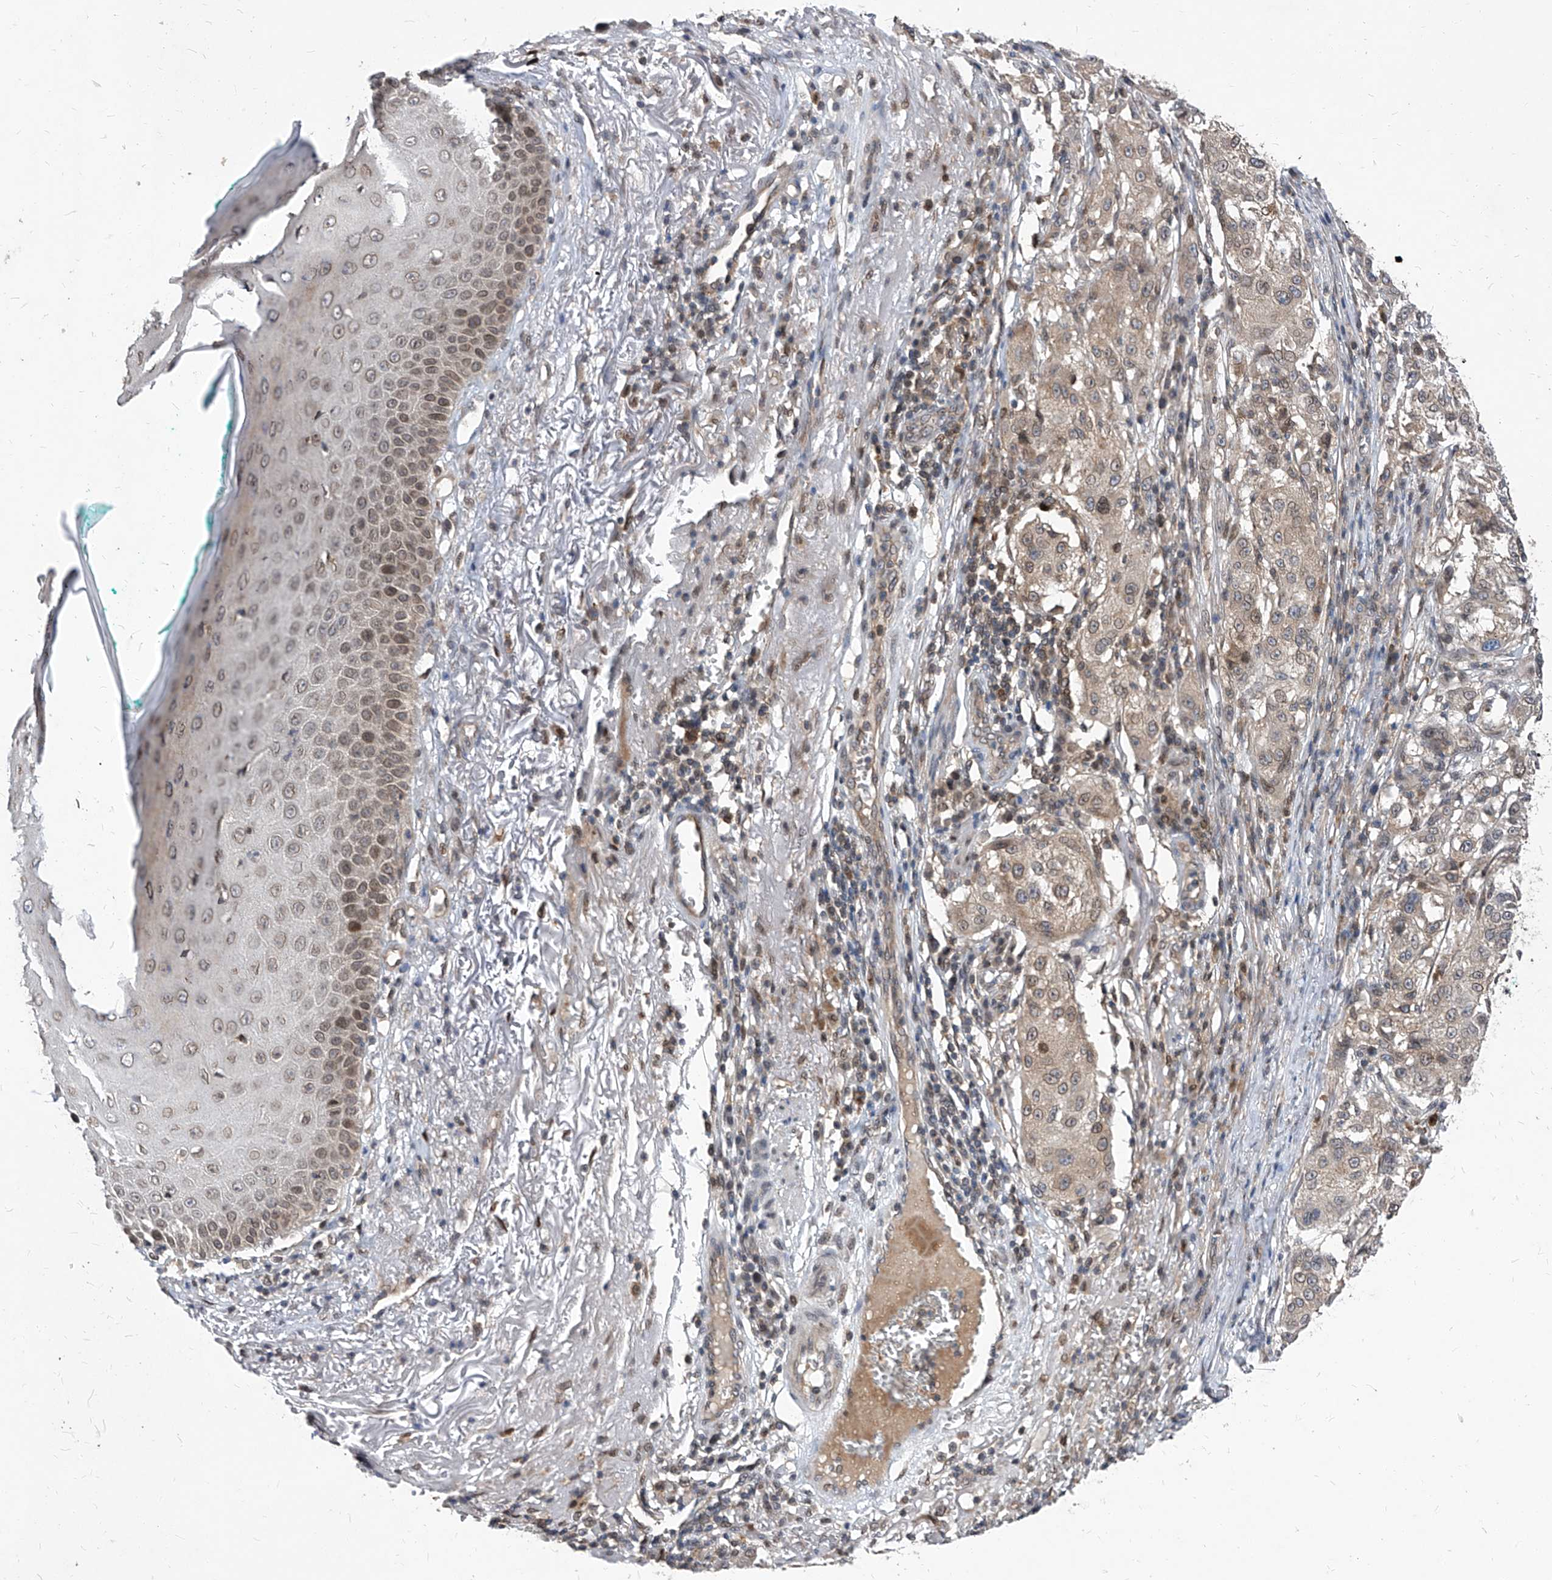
{"staining": {"intensity": "weak", "quantity": ">75%", "location": "cytoplasmic/membranous,nuclear"}, "tissue": "melanoma", "cell_type": "Tumor cells", "image_type": "cancer", "snomed": [{"axis": "morphology", "description": "Necrosis, NOS"}, {"axis": "morphology", "description": "Malignant melanoma, NOS"}, {"axis": "topography", "description": "Skin"}], "caption": "Immunohistochemistry image of melanoma stained for a protein (brown), which exhibits low levels of weak cytoplasmic/membranous and nuclear staining in approximately >75% of tumor cells.", "gene": "KPNB1", "patient": {"sex": "female", "age": 87}}